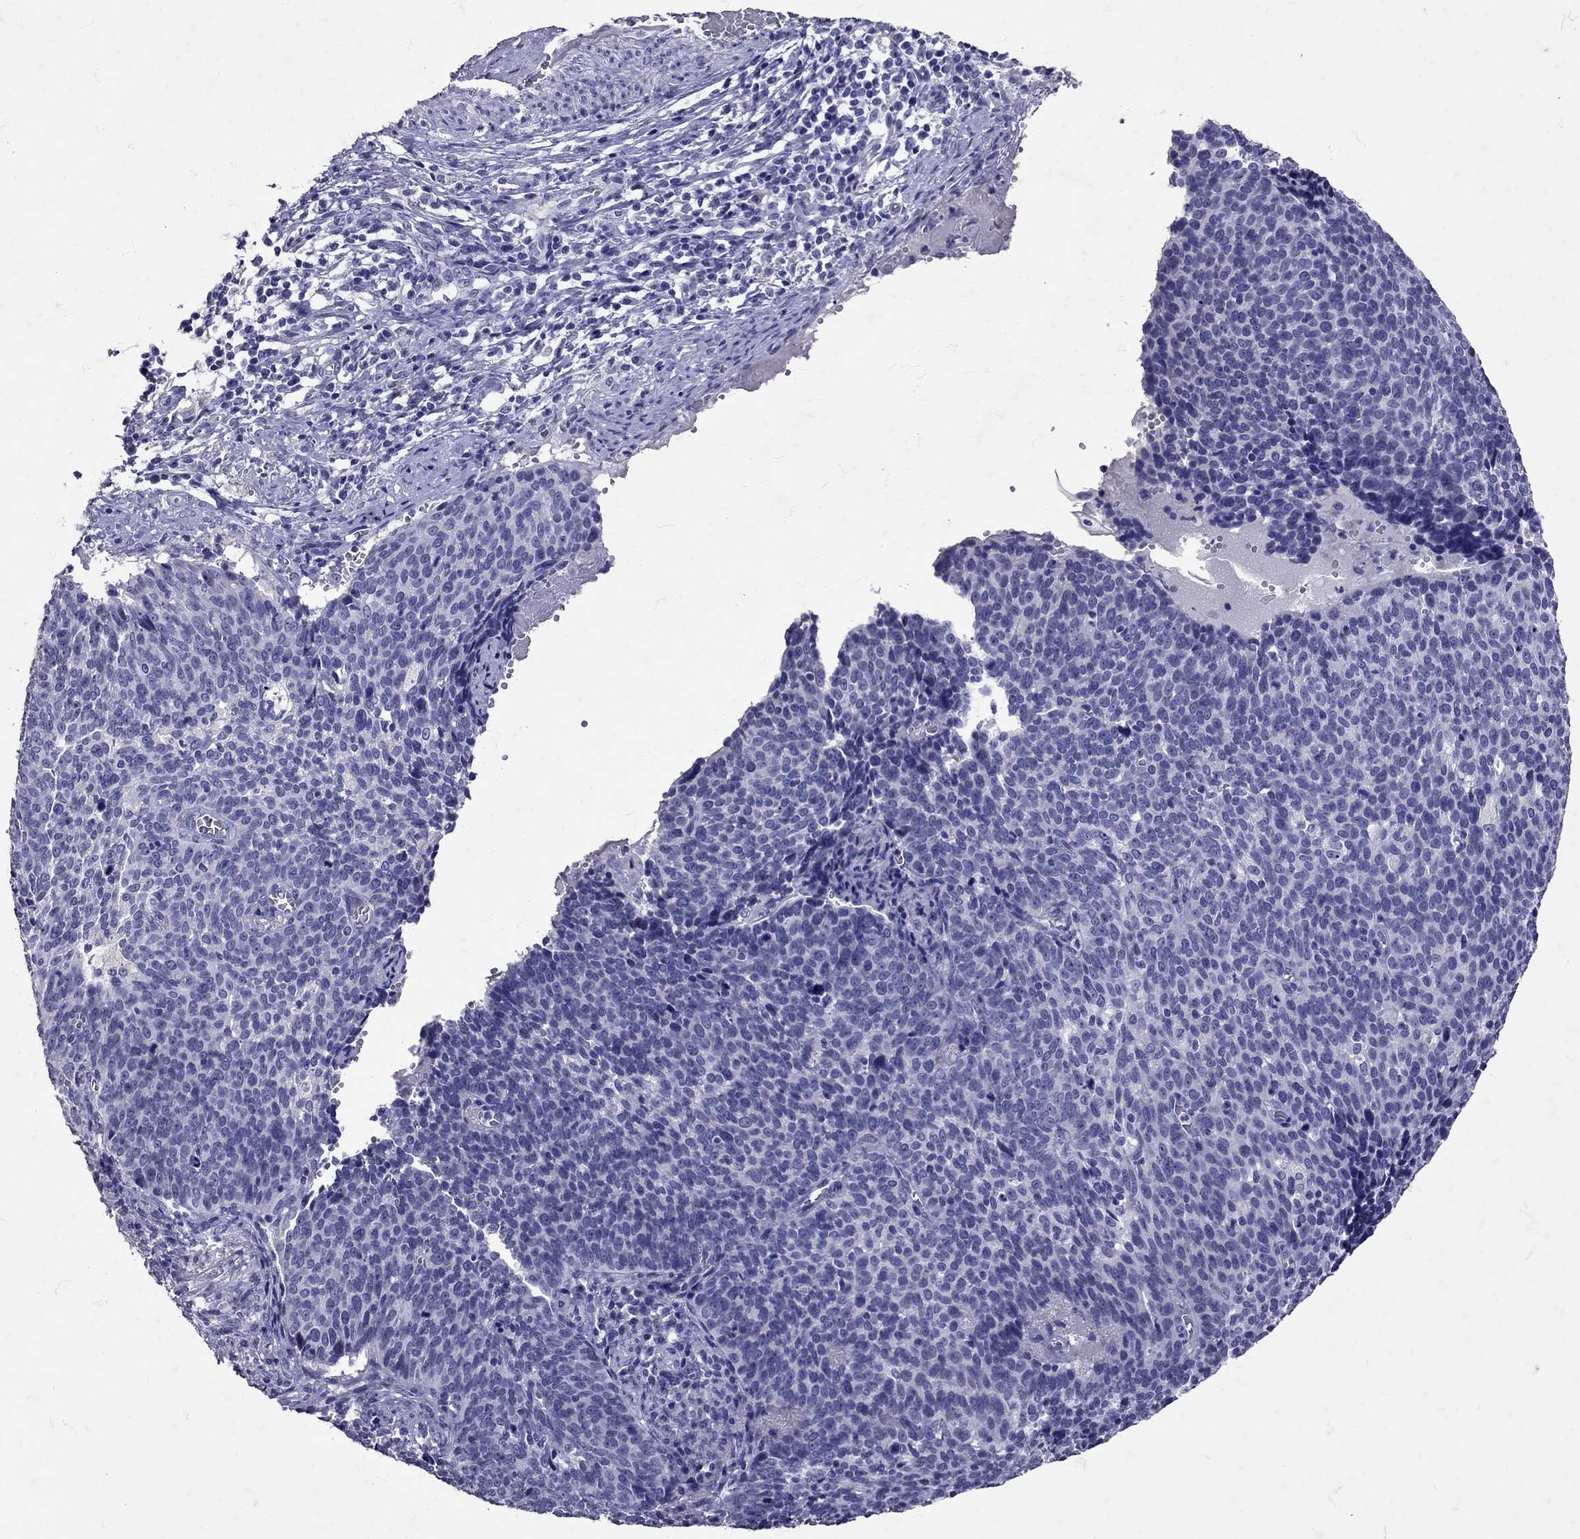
{"staining": {"intensity": "negative", "quantity": "none", "location": "none"}, "tissue": "cervical cancer", "cell_type": "Tumor cells", "image_type": "cancer", "snomed": [{"axis": "morphology", "description": "Normal tissue, NOS"}, {"axis": "morphology", "description": "Squamous cell carcinoma, NOS"}, {"axis": "topography", "description": "Cervix"}], "caption": "This micrograph is of cervical cancer (squamous cell carcinoma) stained with immunohistochemistry to label a protein in brown with the nuclei are counter-stained blue. There is no positivity in tumor cells.", "gene": "SST", "patient": {"sex": "female", "age": 39}}